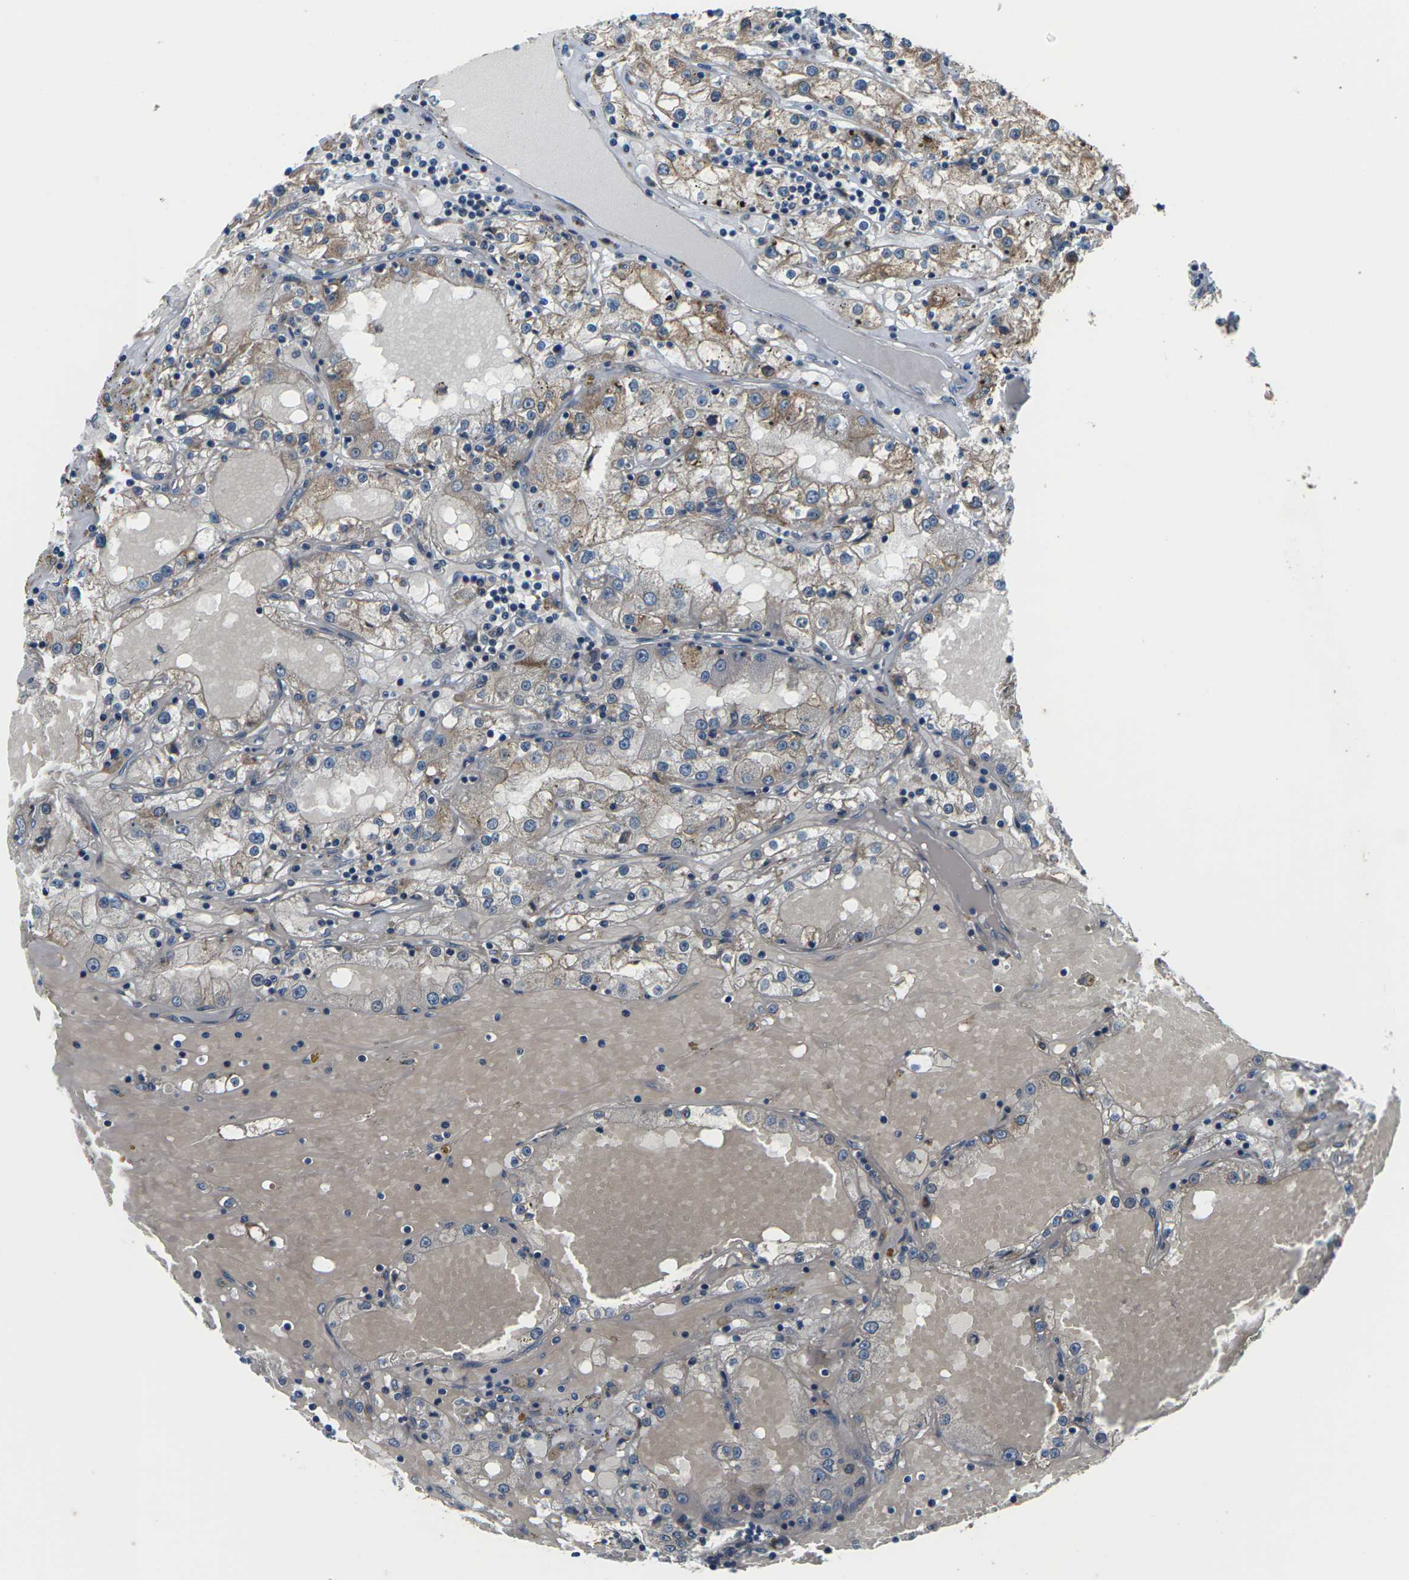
{"staining": {"intensity": "moderate", "quantity": ">75%", "location": "cytoplasmic/membranous"}, "tissue": "renal cancer", "cell_type": "Tumor cells", "image_type": "cancer", "snomed": [{"axis": "morphology", "description": "Adenocarcinoma, NOS"}, {"axis": "topography", "description": "Kidney"}], "caption": "Immunohistochemical staining of human renal cancer (adenocarcinoma) shows moderate cytoplasmic/membranous protein positivity in about >75% of tumor cells.", "gene": "GABRP", "patient": {"sex": "male", "age": 56}}